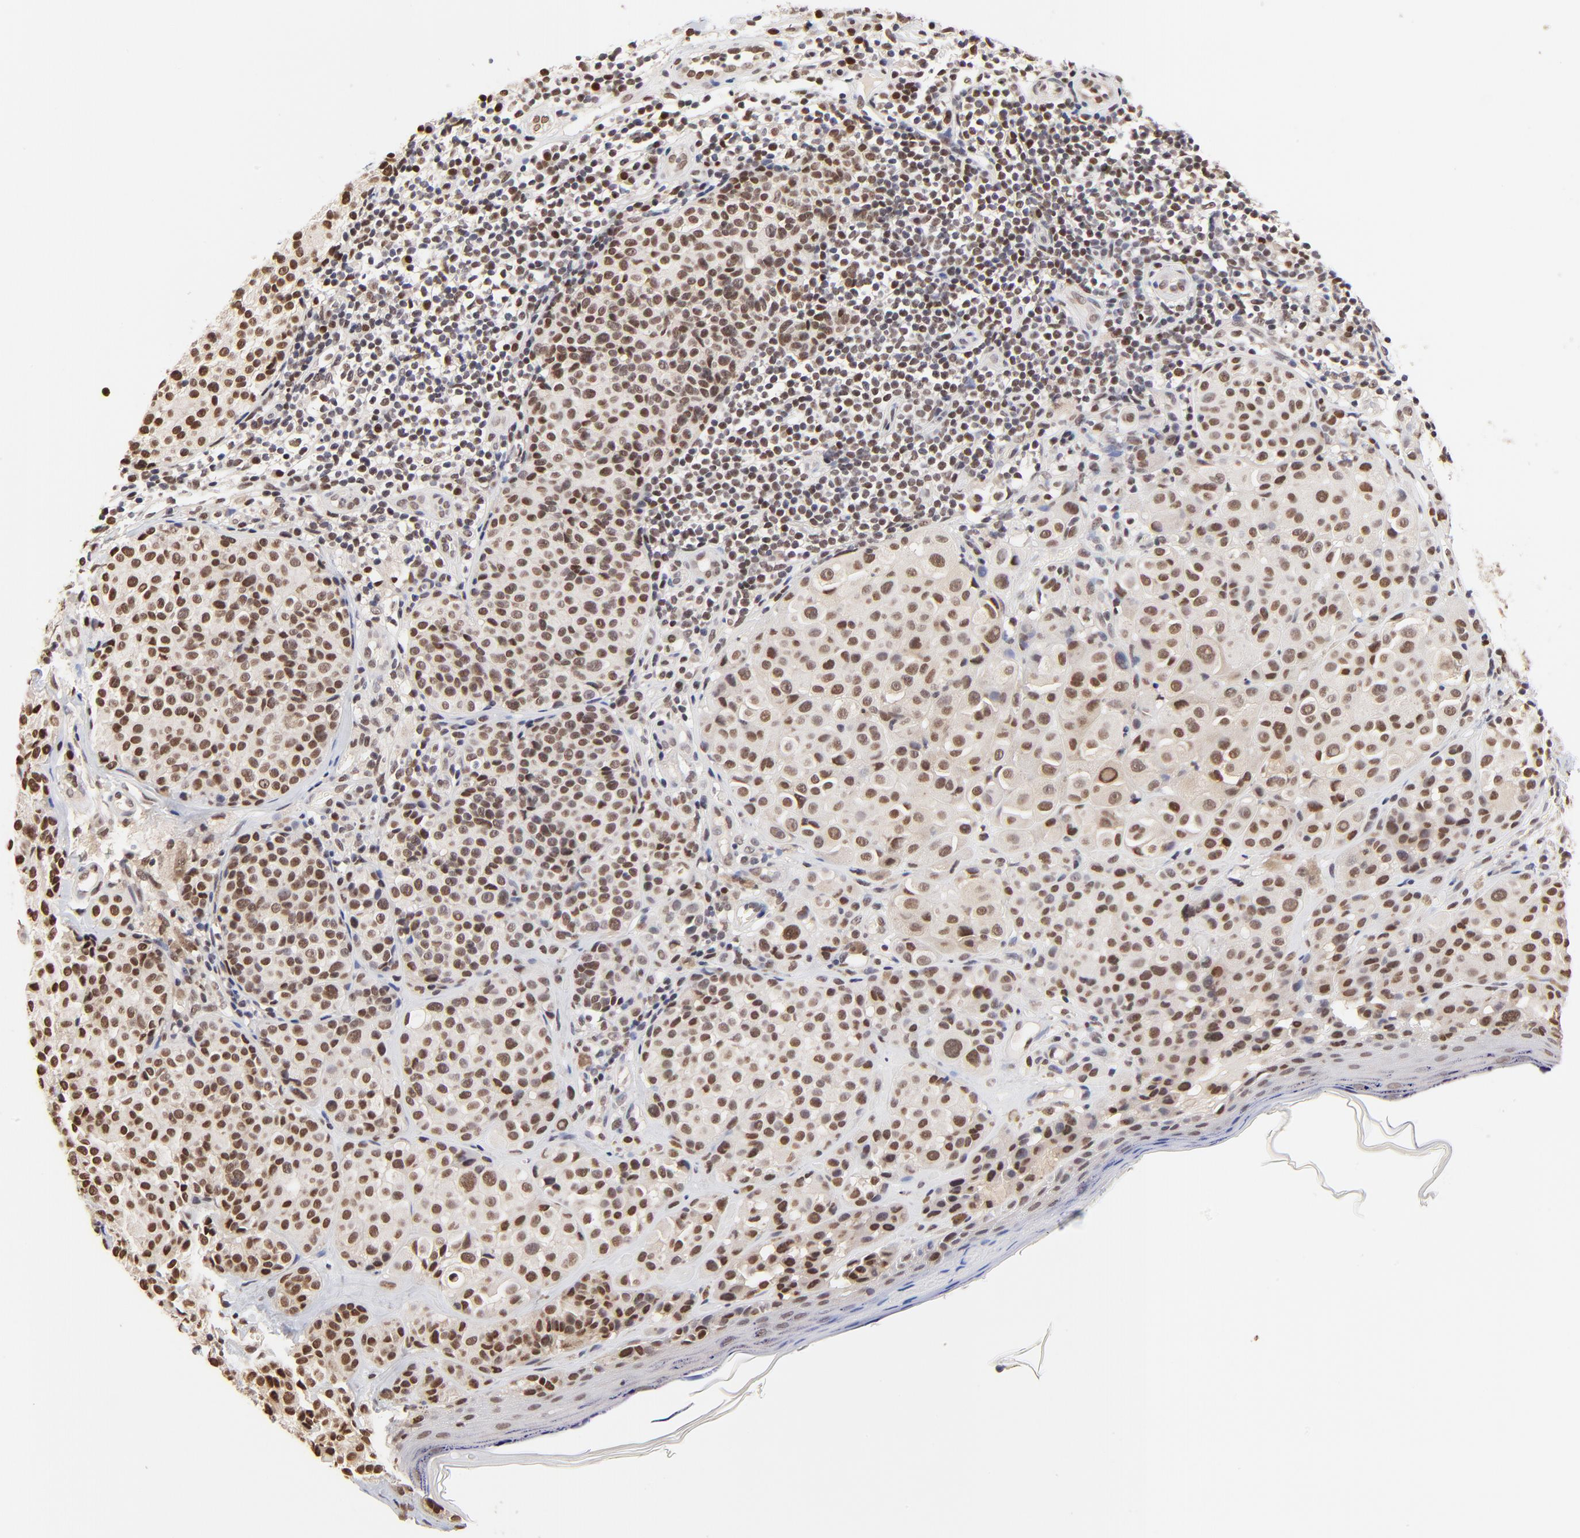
{"staining": {"intensity": "moderate", "quantity": ">75%", "location": "nuclear"}, "tissue": "melanoma", "cell_type": "Tumor cells", "image_type": "cancer", "snomed": [{"axis": "morphology", "description": "Malignant melanoma, NOS"}, {"axis": "topography", "description": "Skin"}], "caption": "The micrograph displays a brown stain indicating the presence of a protein in the nuclear of tumor cells in melanoma.", "gene": "DSN1", "patient": {"sex": "female", "age": 75}}